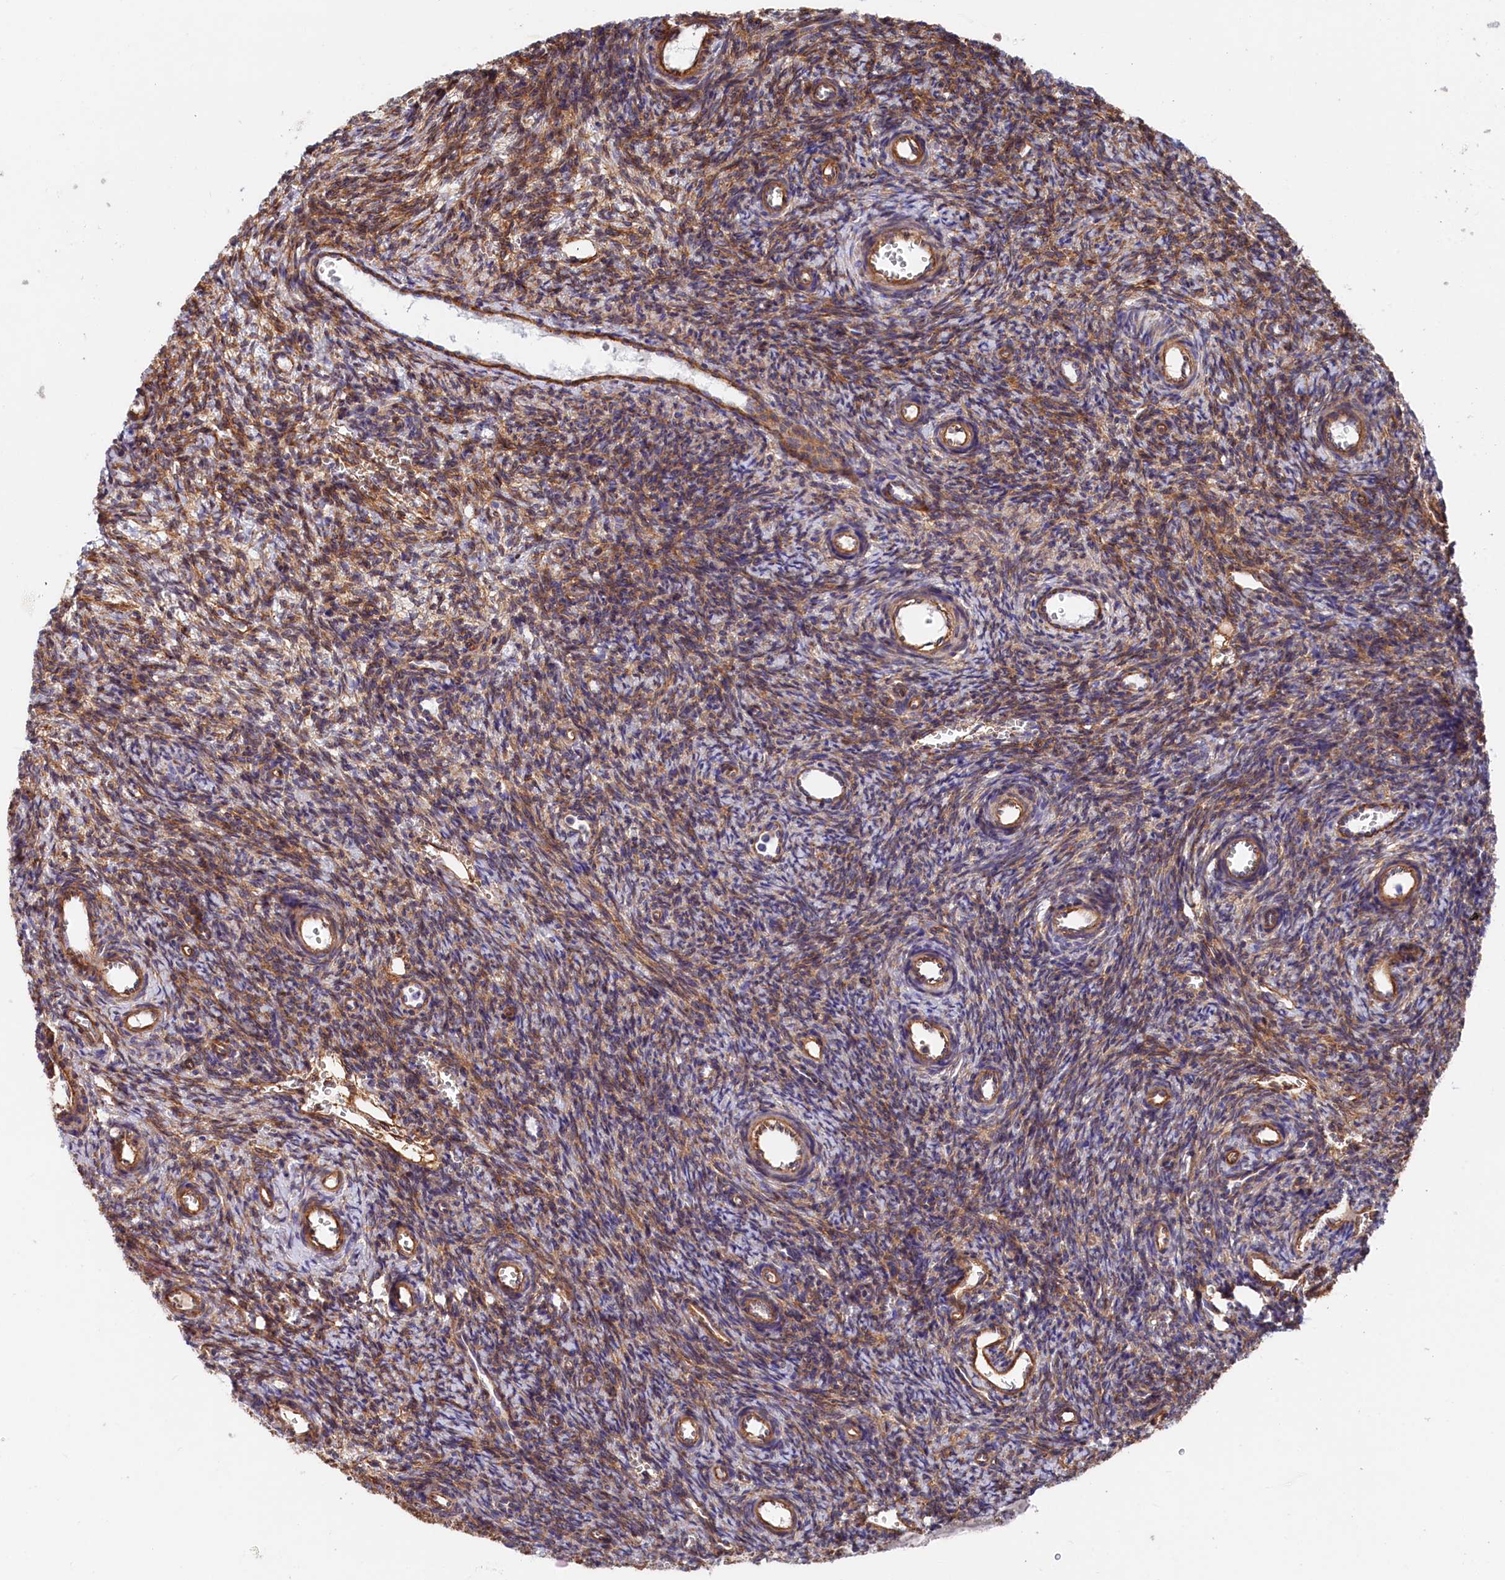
{"staining": {"intensity": "moderate", "quantity": "25%-75%", "location": "cytoplasmic/membranous"}, "tissue": "ovary", "cell_type": "Ovarian stroma cells", "image_type": "normal", "snomed": [{"axis": "morphology", "description": "Normal tissue, NOS"}, {"axis": "topography", "description": "Ovary"}], "caption": "Moderate cytoplasmic/membranous positivity is appreciated in about 25%-75% of ovarian stroma cells in unremarkable ovary. (IHC, brightfield microscopy, high magnification).", "gene": "TNKS1BP1", "patient": {"sex": "female", "age": 39}}